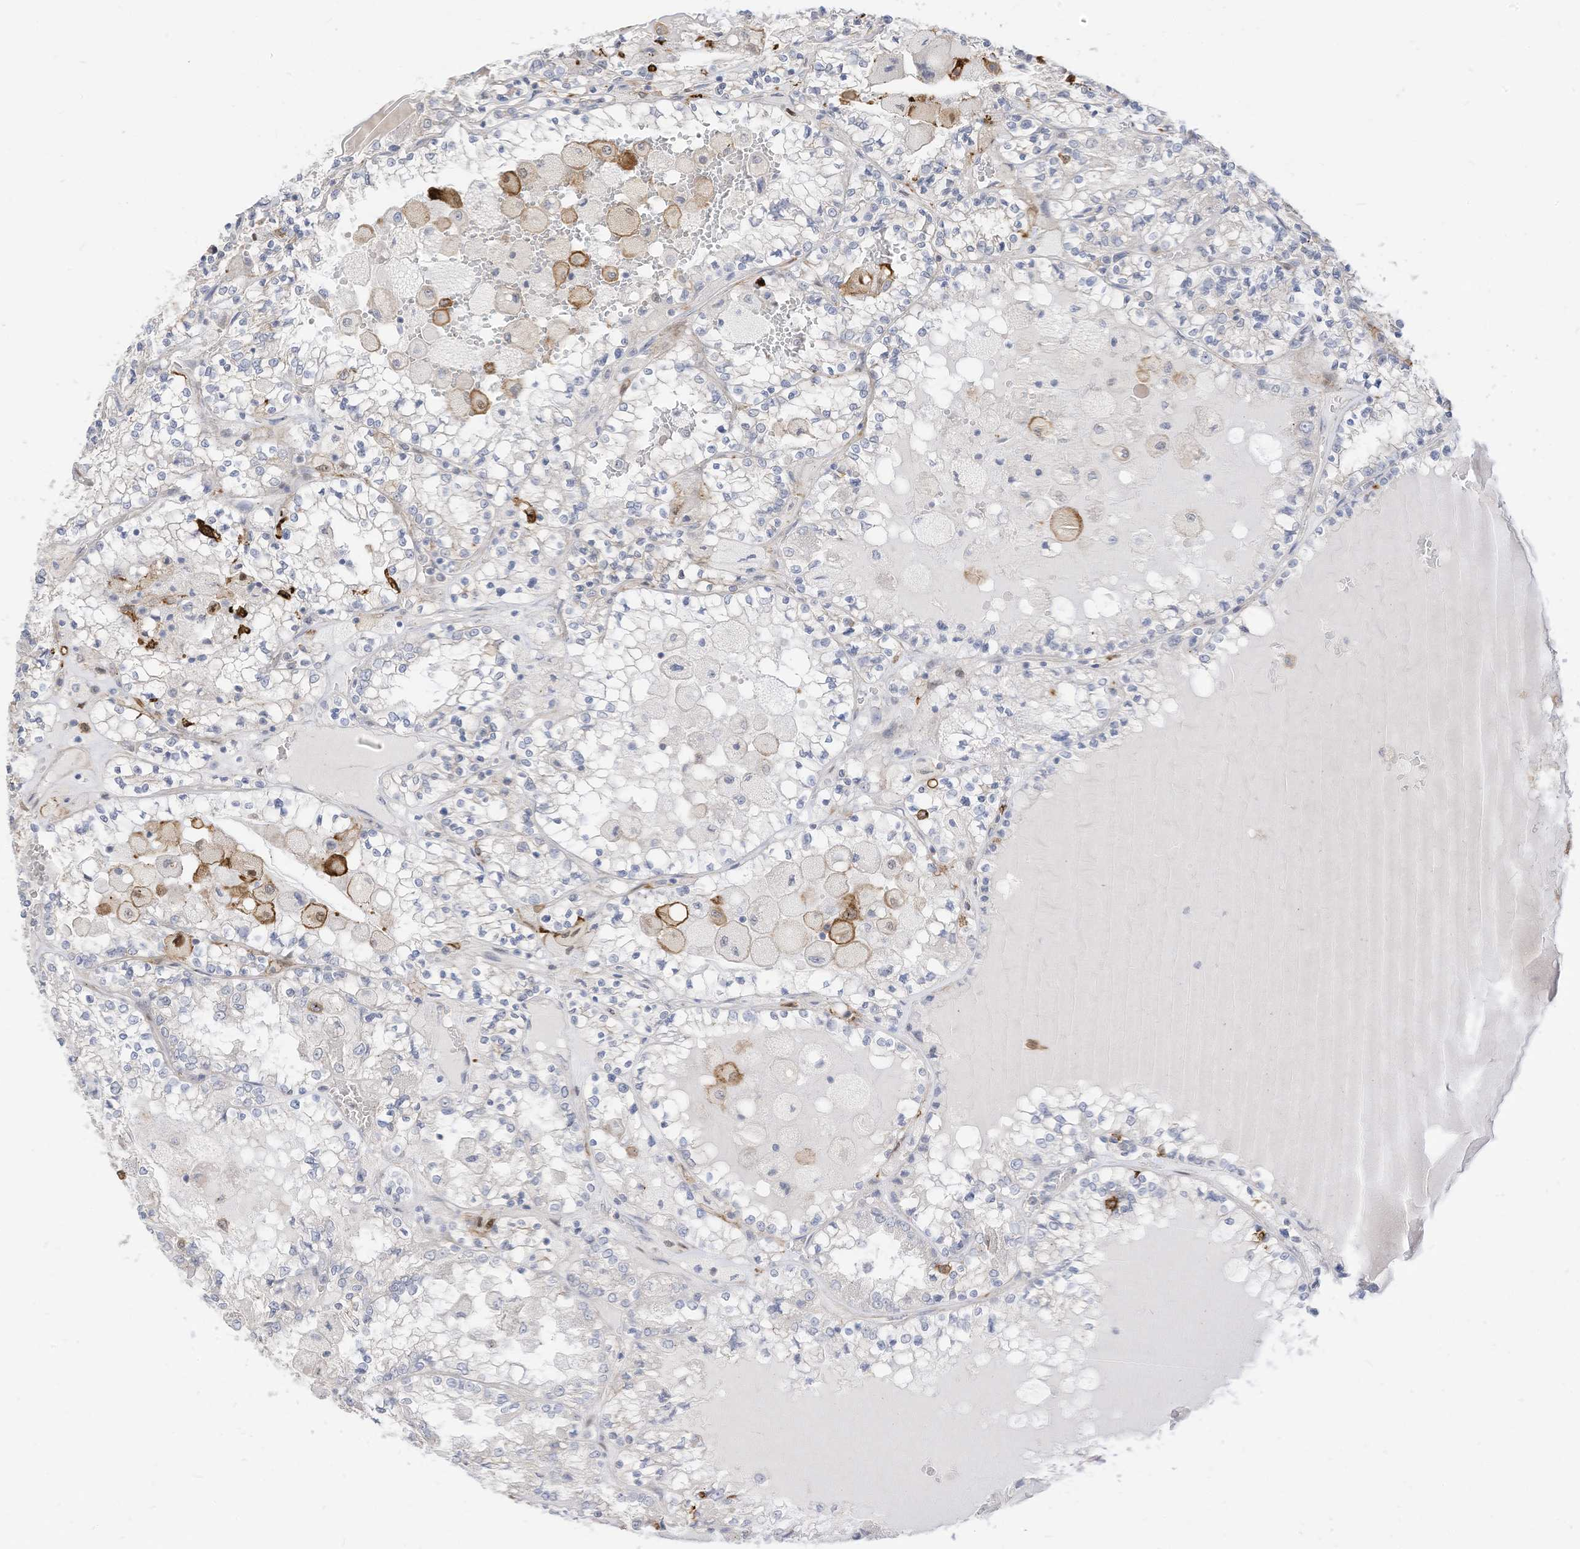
{"staining": {"intensity": "negative", "quantity": "none", "location": "none"}, "tissue": "renal cancer", "cell_type": "Tumor cells", "image_type": "cancer", "snomed": [{"axis": "morphology", "description": "Adenocarcinoma, NOS"}, {"axis": "topography", "description": "Kidney"}], "caption": "An immunohistochemistry (IHC) image of adenocarcinoma (renal) is shown. There is no staining in tumor cells of adenocarcinoma (renal). (Stains: DAB IHC with hematoxylin counter stain, Microscopy: brightfield microscopy at high magnification).", "gene": "ATP13A1", "patient": {"sex": "female", "age": 56}}